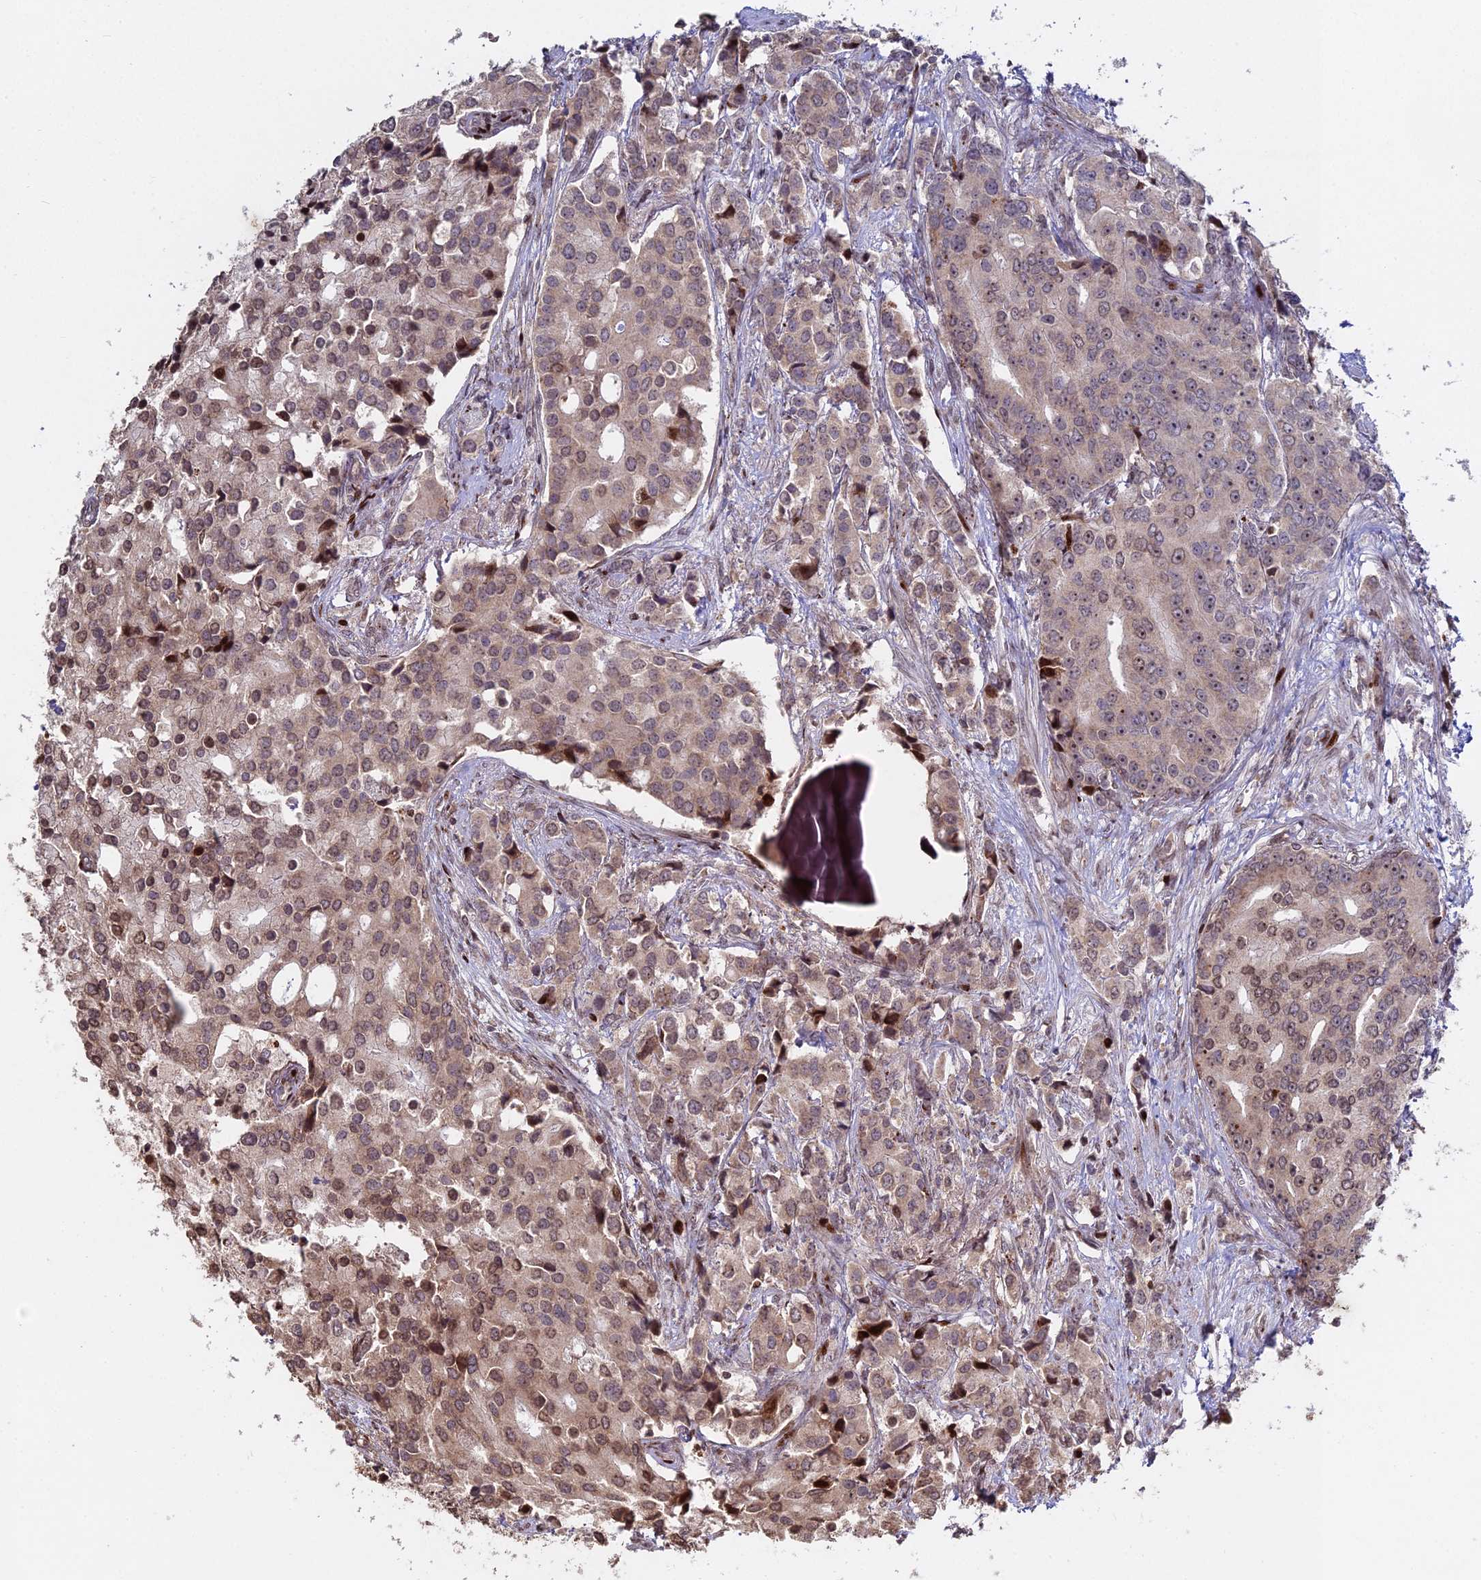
{"staining": {"intensity": "moderate", "quantity": ">75%", "location": "cytoplasmic/membranous,nuclear"}, "tissue": "prostate cancer", "cell_type": "Tumor cells", "image_type": "cancer", "snomed": [{"axis": "morphology", "description": "Adenocarcinoma, High grade"}, {"axis": "topography", "description": "Prostate"}], "caption": "Immunohistochemical staining of human high-grade adenocarcinoma (prostate) shows medium levels of moderate cytoplasmic/membranous and nuclear protein staining in approximately >75% of tumor cells. (brown staining indicates protein expression, while blue staining denotes nuclei).", "gene": "RBMS2", "patient": {"sex": "male", "age": 62}}